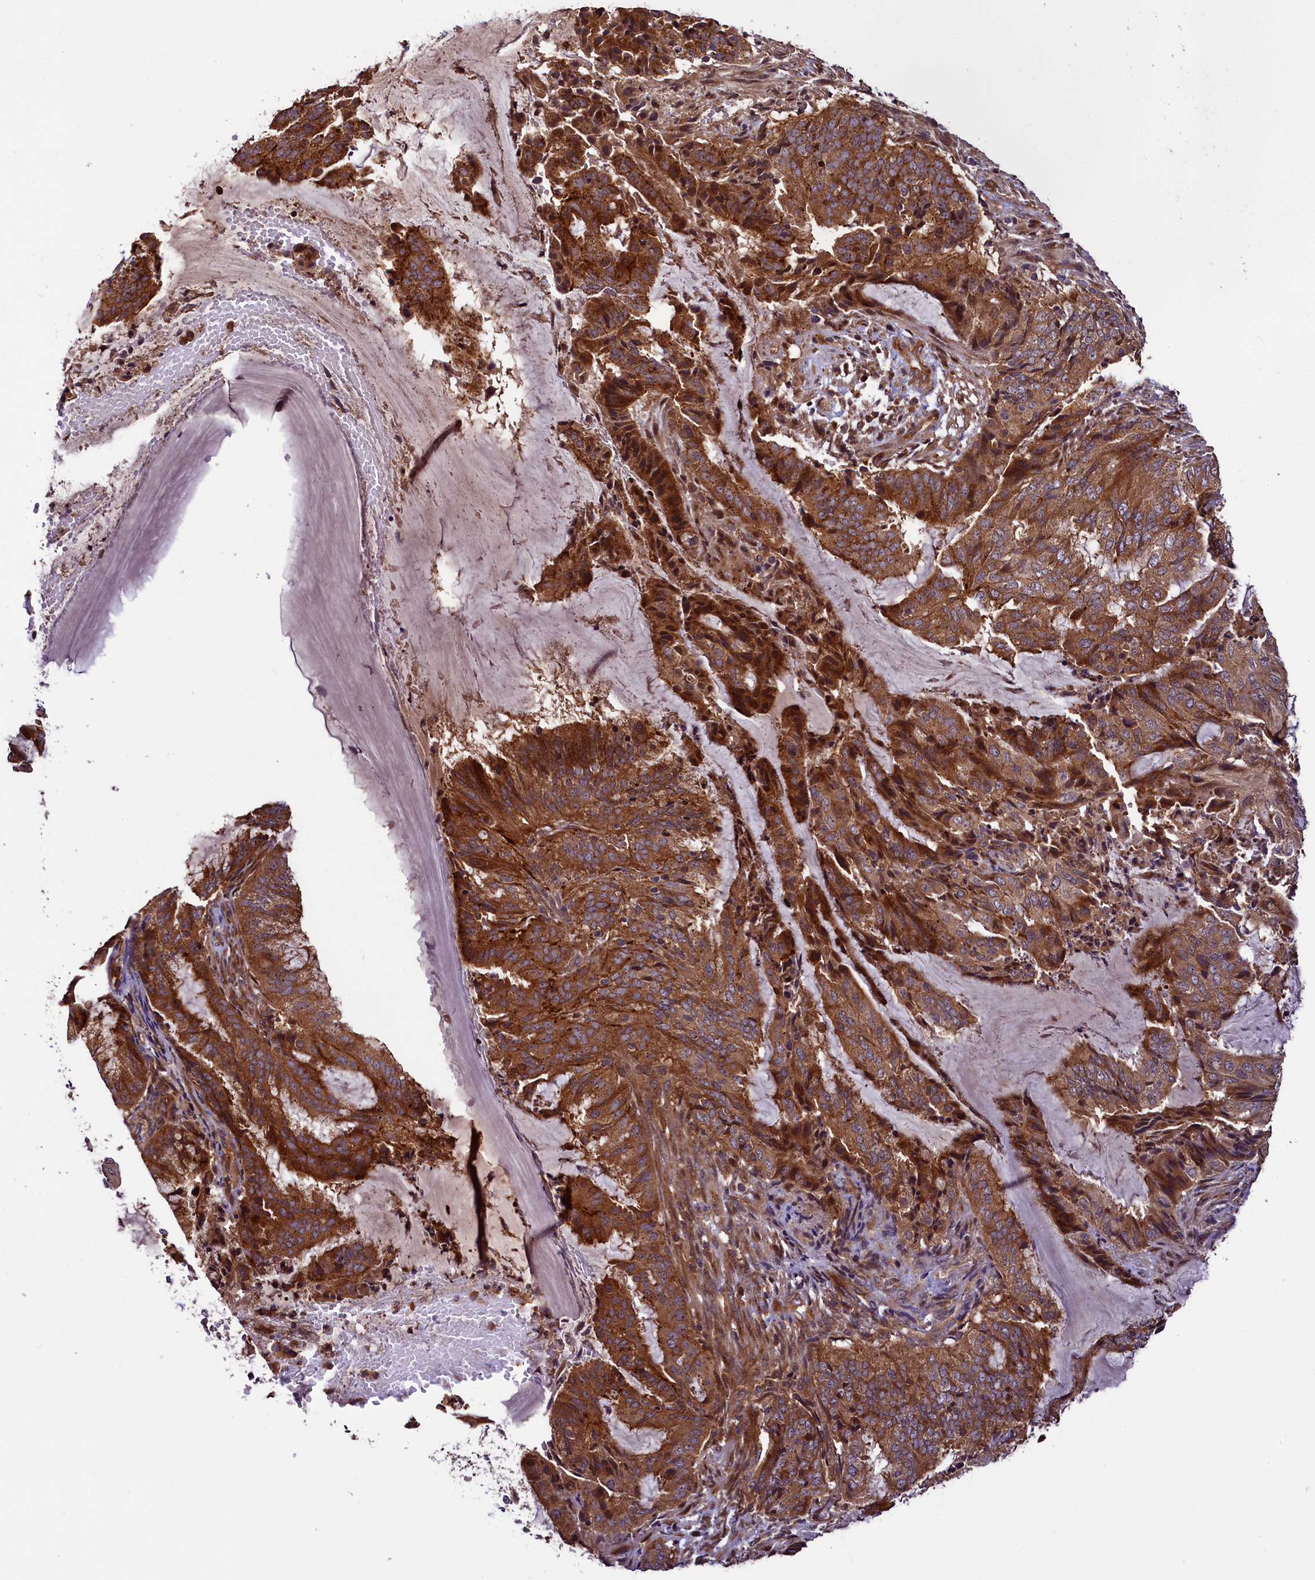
{"staining": {"intensity": "moderate", "quantity": ">75%", "location": "cytoplasmic/membranous"}, "tissue": "endometrial cancer", "cell_type": "Tumor cells", "image_type": "cancer", "snomed": [{"axis": "morphology", "description": "Adenocarcinoma, NOS"}, {"axis": "topography", "description": "Endometrium"}], "caption": "The immunohistochemical stain labels moderate cytoplasmic/membranous positivity in tumor cells of endometrial cancer tissue.", "gene": "VPS35", "patient": {"sex": "female", "age": 51}}